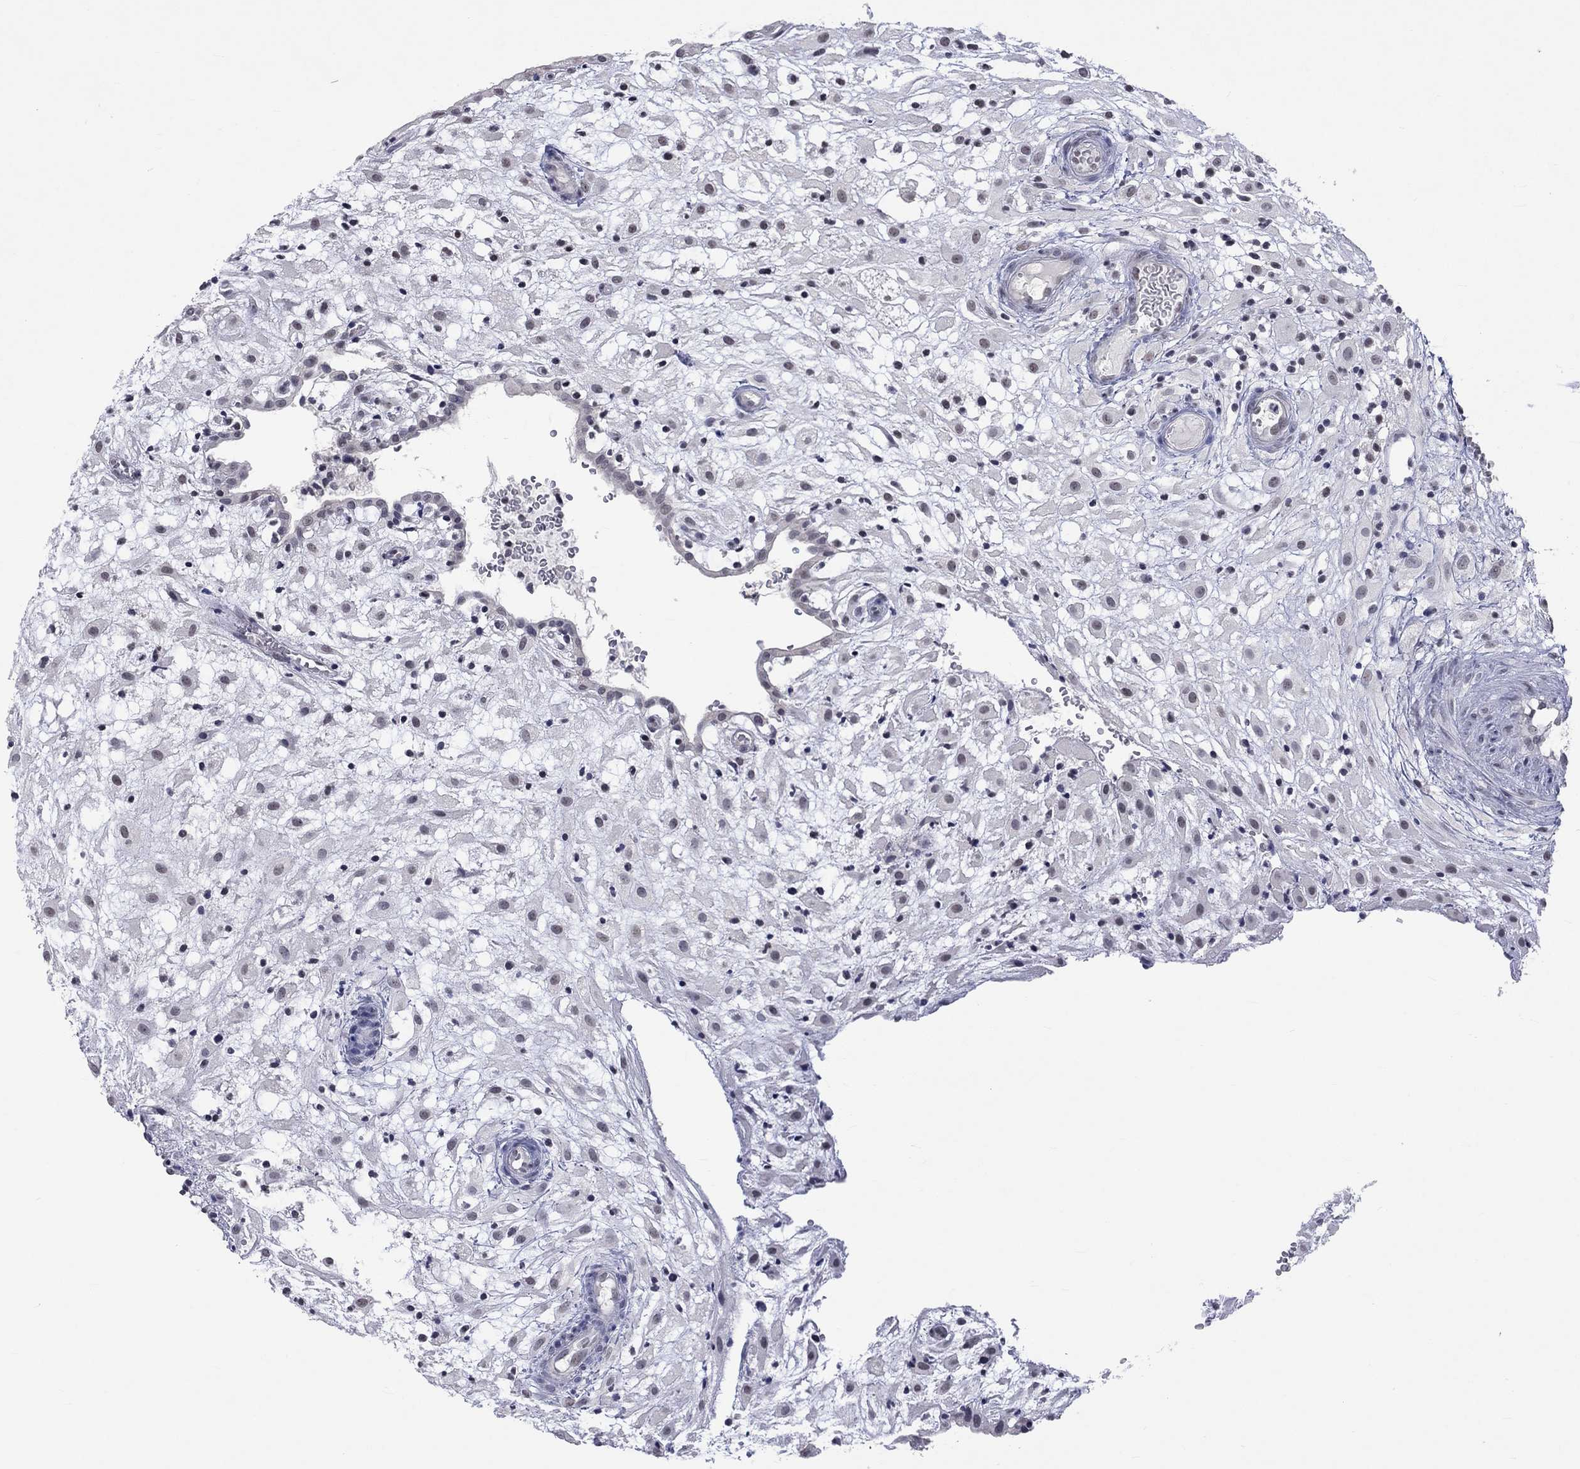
{"staining": {"intensity": "negative", "quantity": "none", "location": "none"}, "tissue": "placenta", "cell_type": "Decidual cells", "image_type": "normal", "snomed": [{"axis": "morphology", "description": "Normal tissue, NOS"}, {"axis": "topography", "description": "Placenta"}], "caption": "The immunohistochemistry image has no significant staining in decidual cells of placenta. Brightfield microscopy of IHC stained with DAB (brown) and hematoxylin (blue), captured at high magnification.", "gene": "TMEM143", "patient": {"sex": "female", "age": 24}}